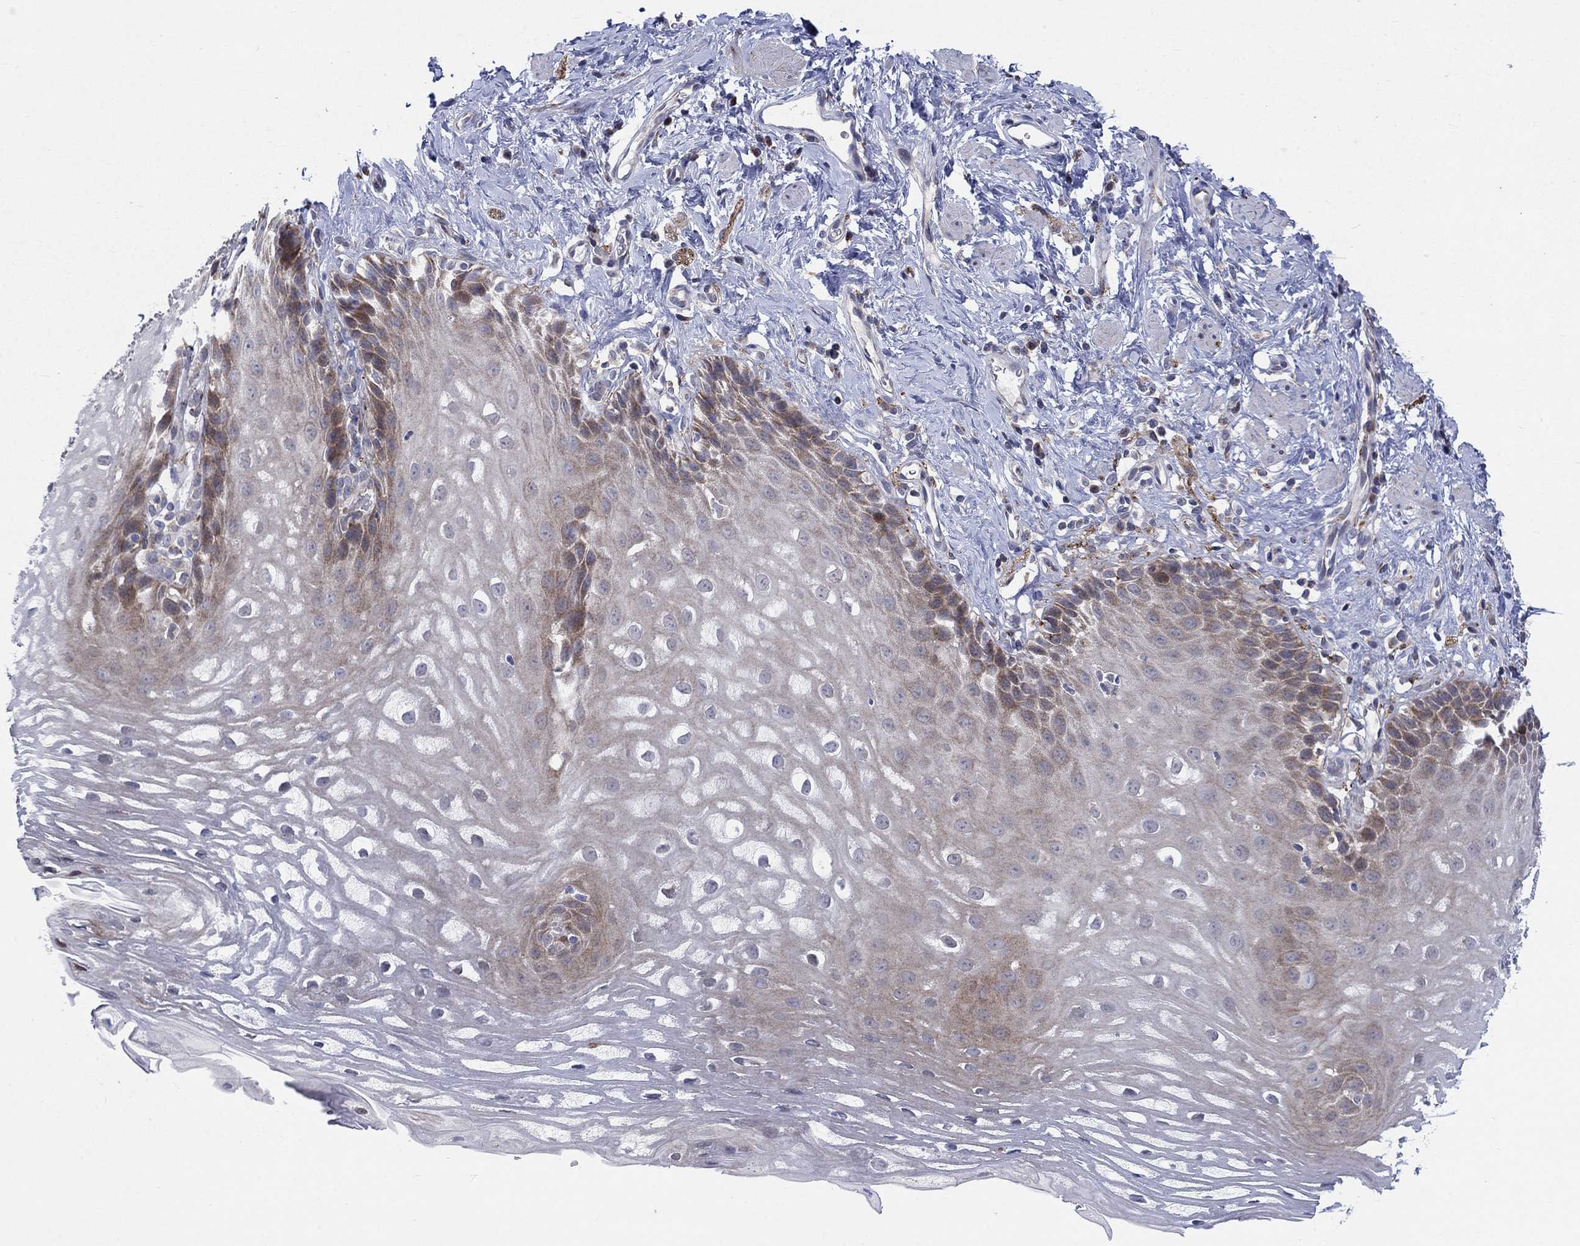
{"staining": {"intensity": "moderate", "quantity": "<25%", "location": "cytoplasmic/membranous"}, "tissue": "esophagus", "cell_type": "Squamous epithelial cells", "image_type": "normal", "snomed": [{"axis": "morphology", "description": "Normal tissue, NOS"}, {"axis": "topography", "description": "Esophagus"}], "caption": "Immunohistochemistry (IHC) image of benign human esophagus stained for a protein (brown), which demonstrates low levels of moderate cytoplasmic/membranous expression in approximately <25% of squamous epithelial cells.", "gene": "SLC35F2", "patient": {"sex": "male", "age": 64}}